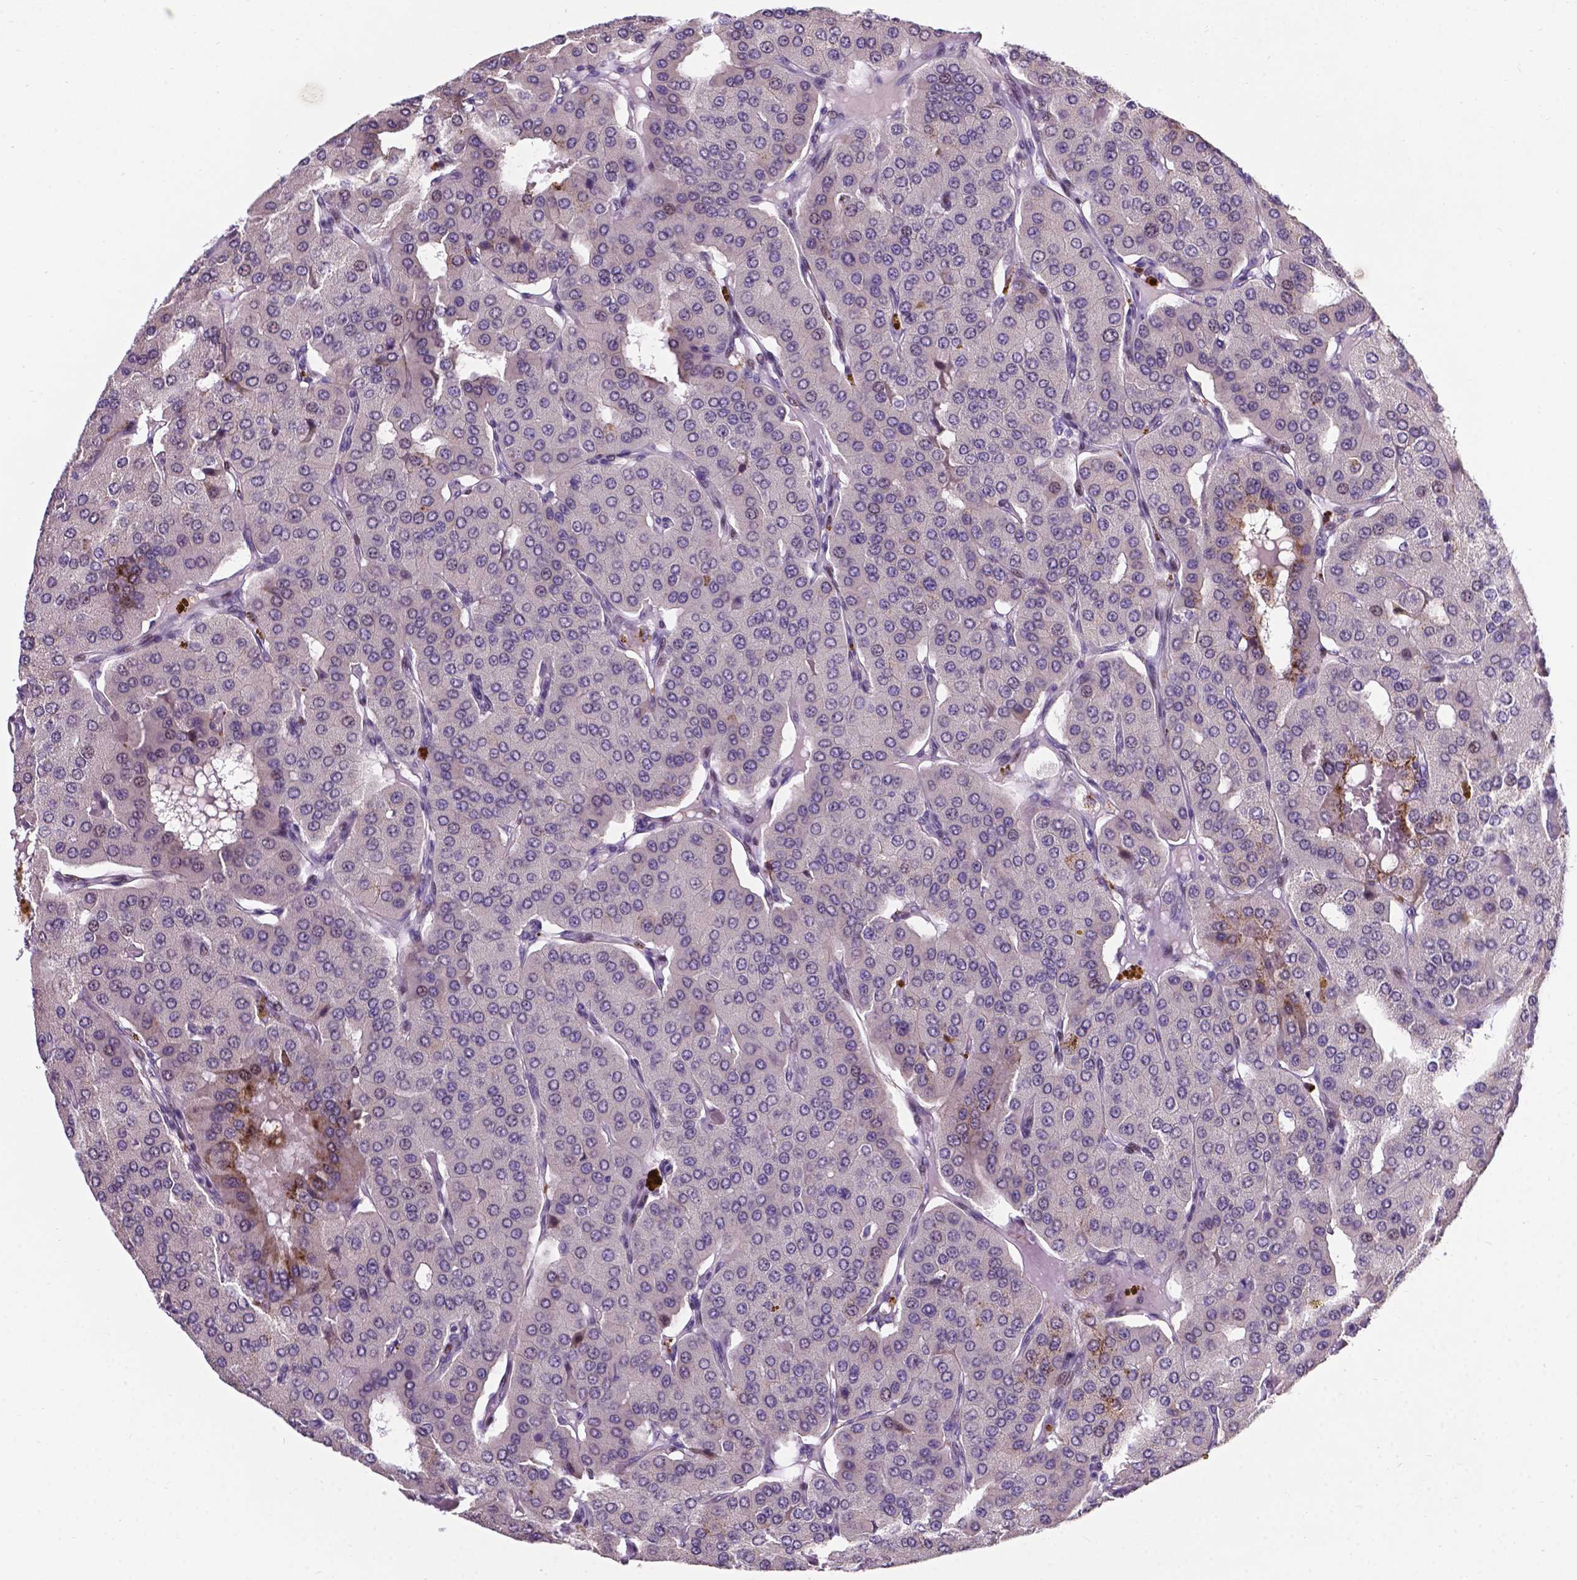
{"staining": {"intensity": "moderate", "quantity": "<25%", "location": "cytoplasmic/membranous"}, "tissue": "parathyroid gland", "cell_type": "Glandular cells", "image_type": "normal", "snomed": [{"axis": "morphology", "description": "Normal tissue, NOS"}, {"axis": "morphology", "description": "Adenoma, NOS"}, {"axis": "topography", "description": "Parathyroid gland"}], "caption": "The photomicrograph demonstrates immunohistochemical staining of benign parathyroid gland. There is moderate cytoplasmic/membranous staining is appreciated in approximately <25% of glandular cells.", "gene": "SMAD2", "patient": {"sex": "female", "age": 86}}